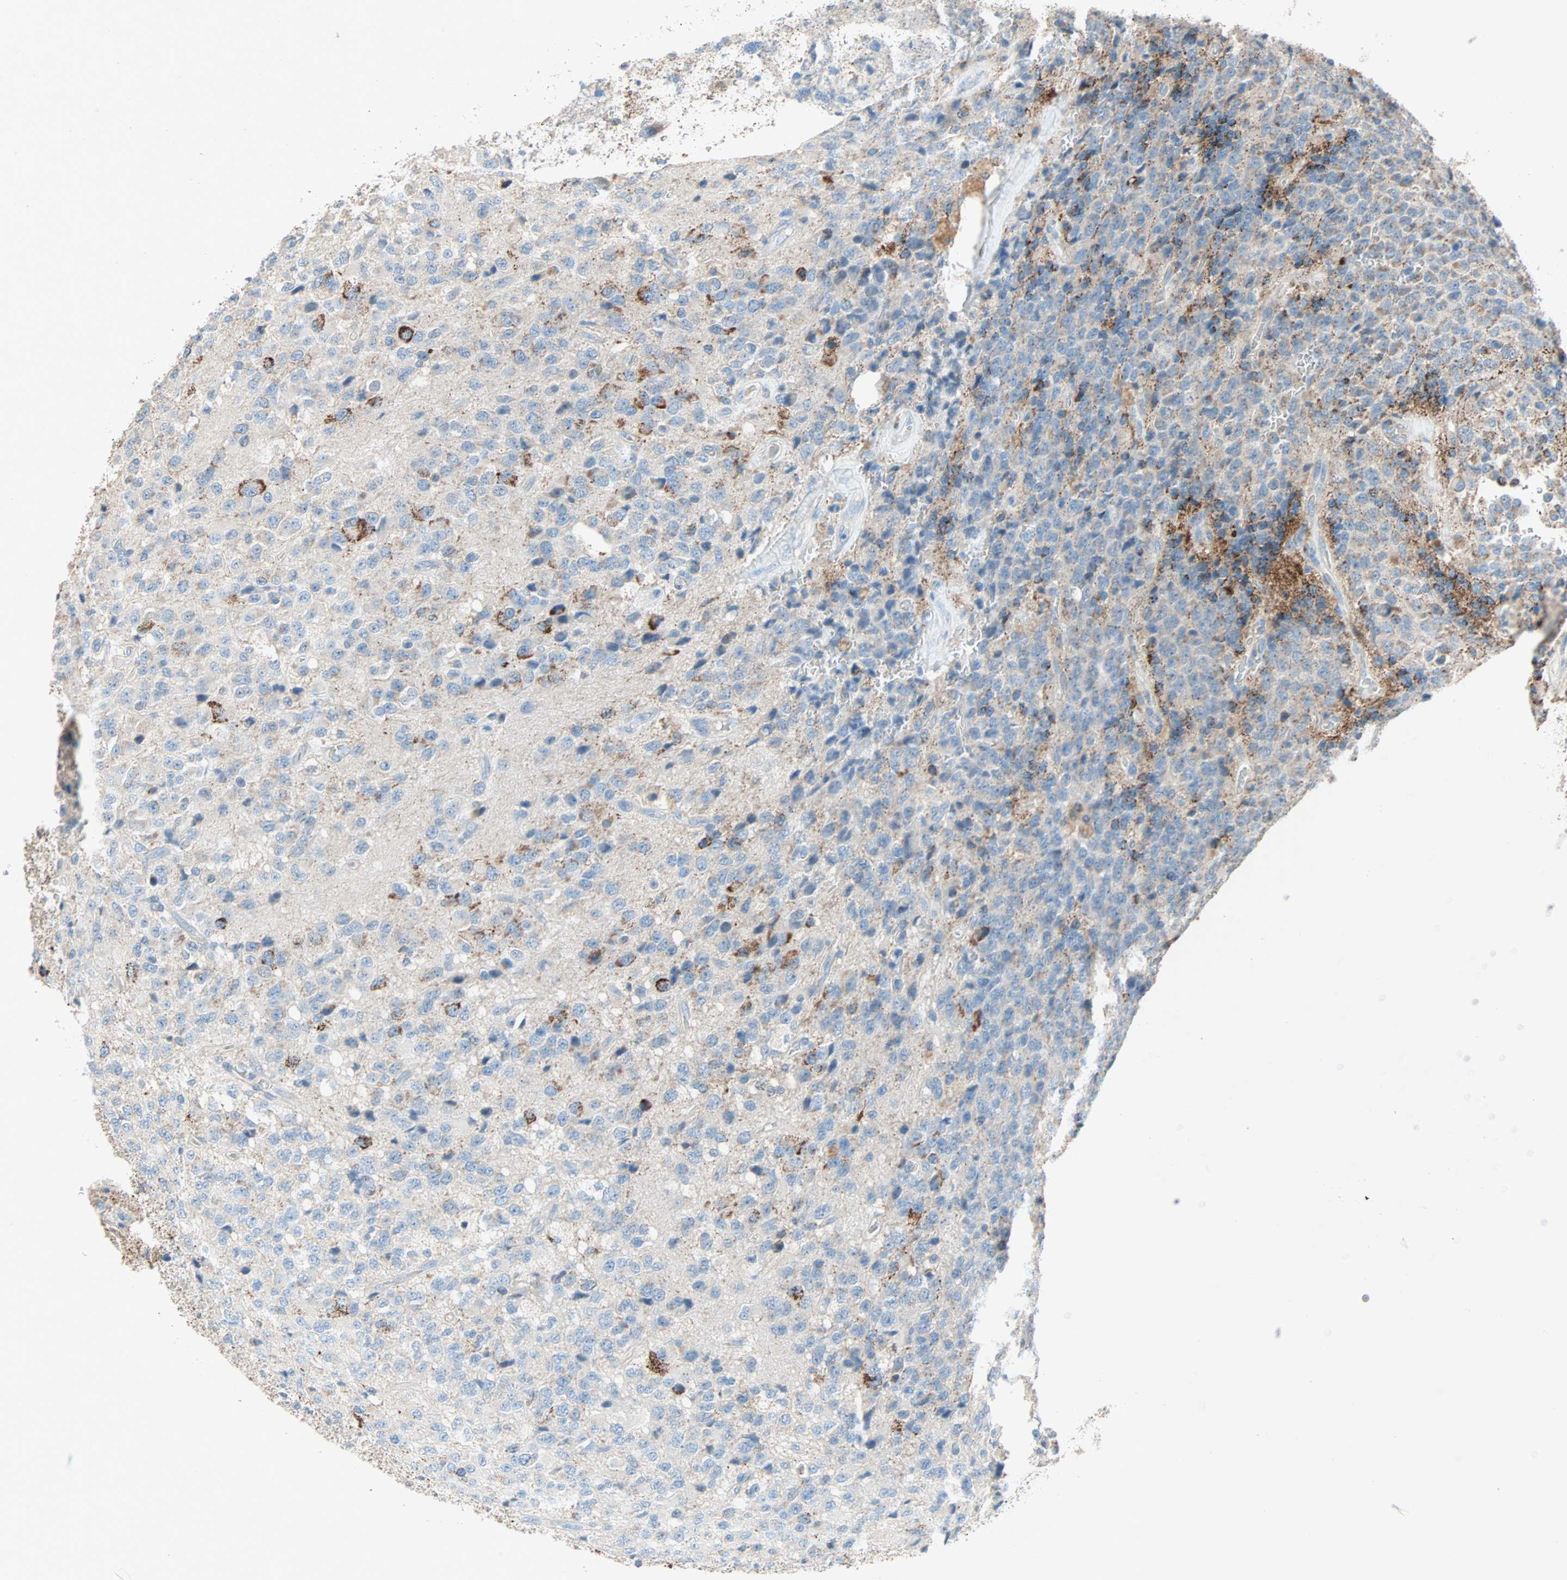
{"staining": {"intensity": "negative", "quantity": "none", "location": "none"}, "tissue": "glioma", "cell_type": "Tumor cells", "image_type": "cancer", "snomed": [{"axis": "morphology", "description": "Glioma, malignant, High grade"}, {"axis": "topography", "description": "pancreas cauda"}], "caption": "Immunohistochemistry histopathology image of human glioma stained for a protein (brown), which shows no positivity in tumor cells.", "gene": "ACVRL1", "patient": {"sex": "male", "age": 60}}